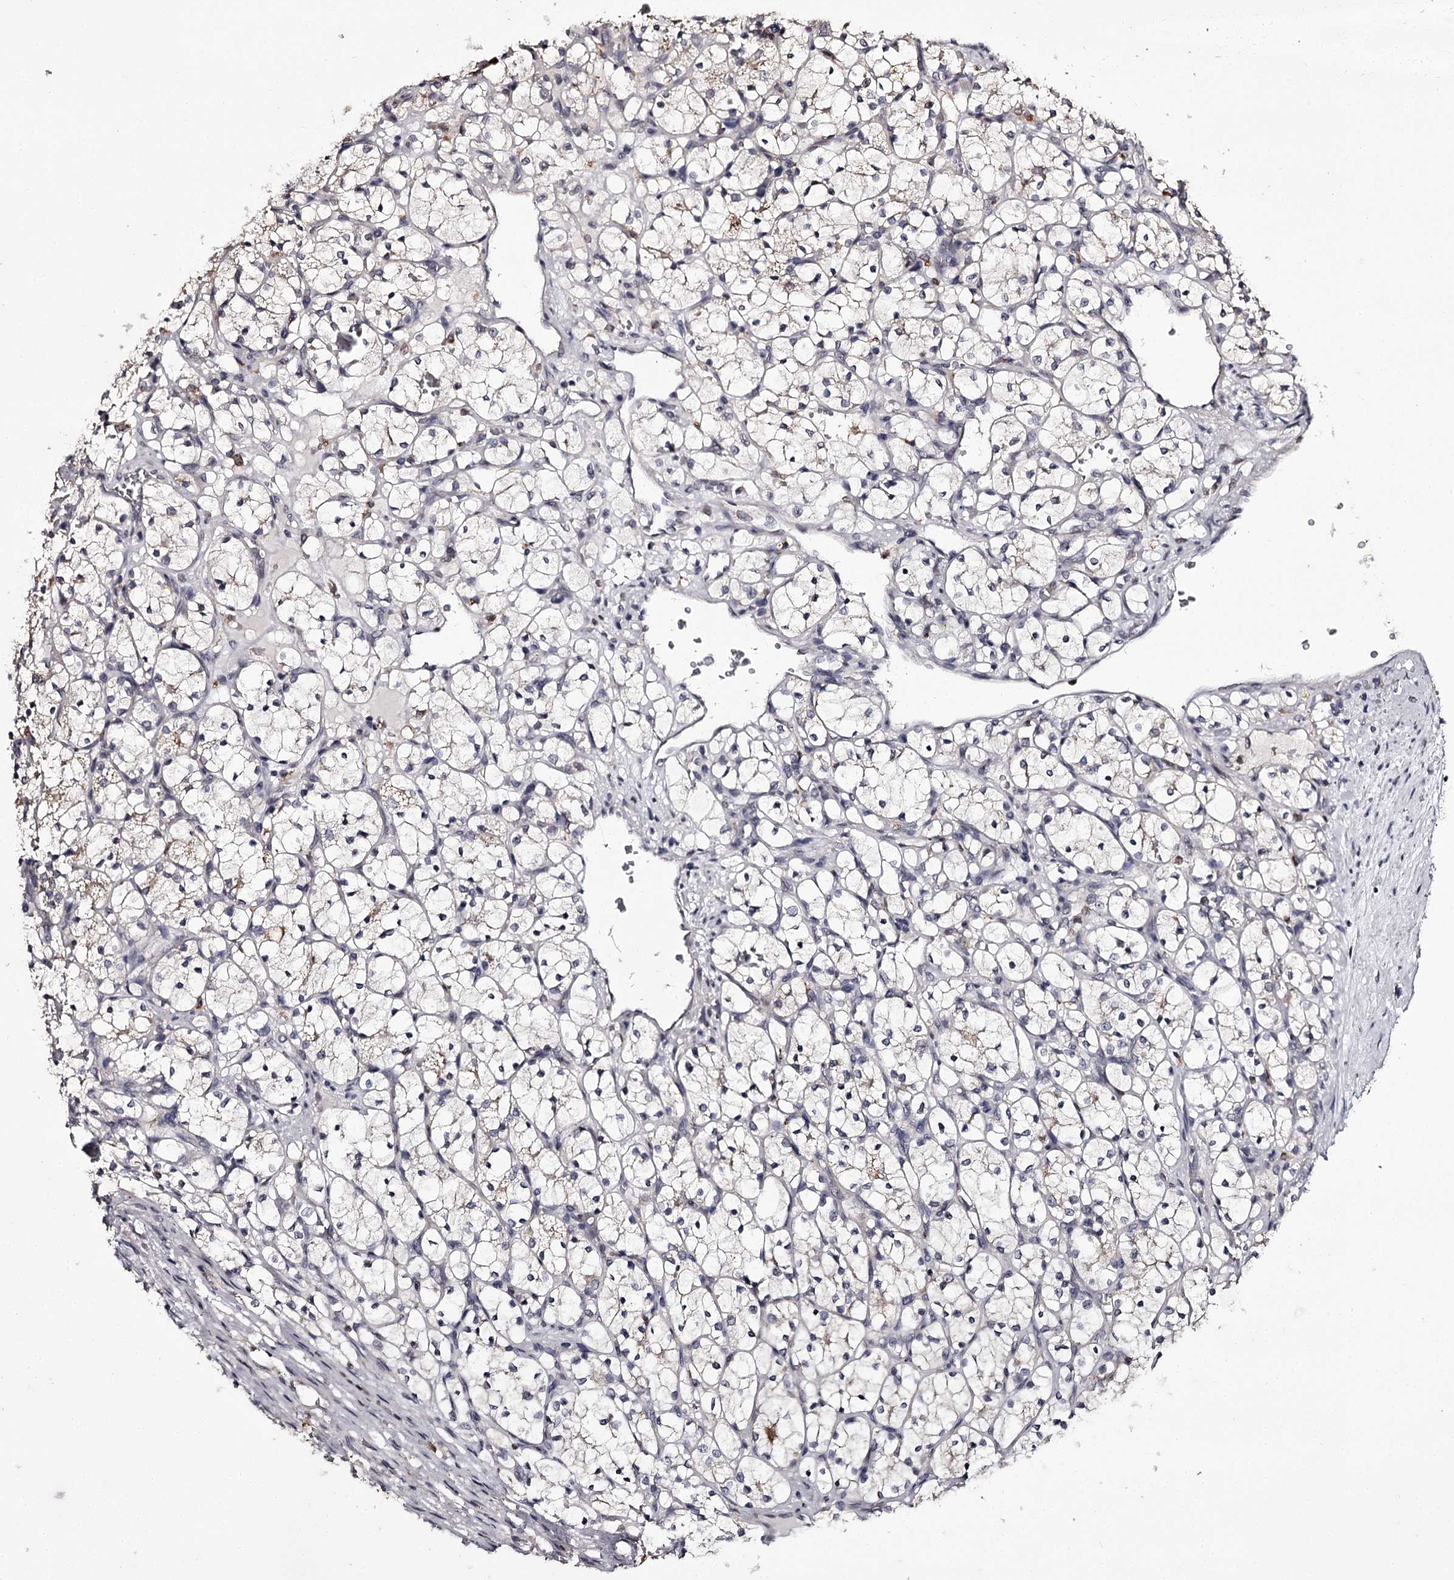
{"staining": {"intensity": "negative", "quantity": "none", "location": "none"}, "tissue": "renal cancer", "cell_type": "Tumor cells", "image_type": "cancer", "snomed": [{"axis": "morphology", "description": "Adenocarcinoma, NOS"}, {"axis": "topography", "description": "Kidney"}], "caption": "A high-resolution micrograph shows IHC staining of renal cancer (adenocarcinoma), which shows no significant positivity in tumor cells.", "gene": "SLC32A1", "patient": {"sex": "female", "age": 69}}